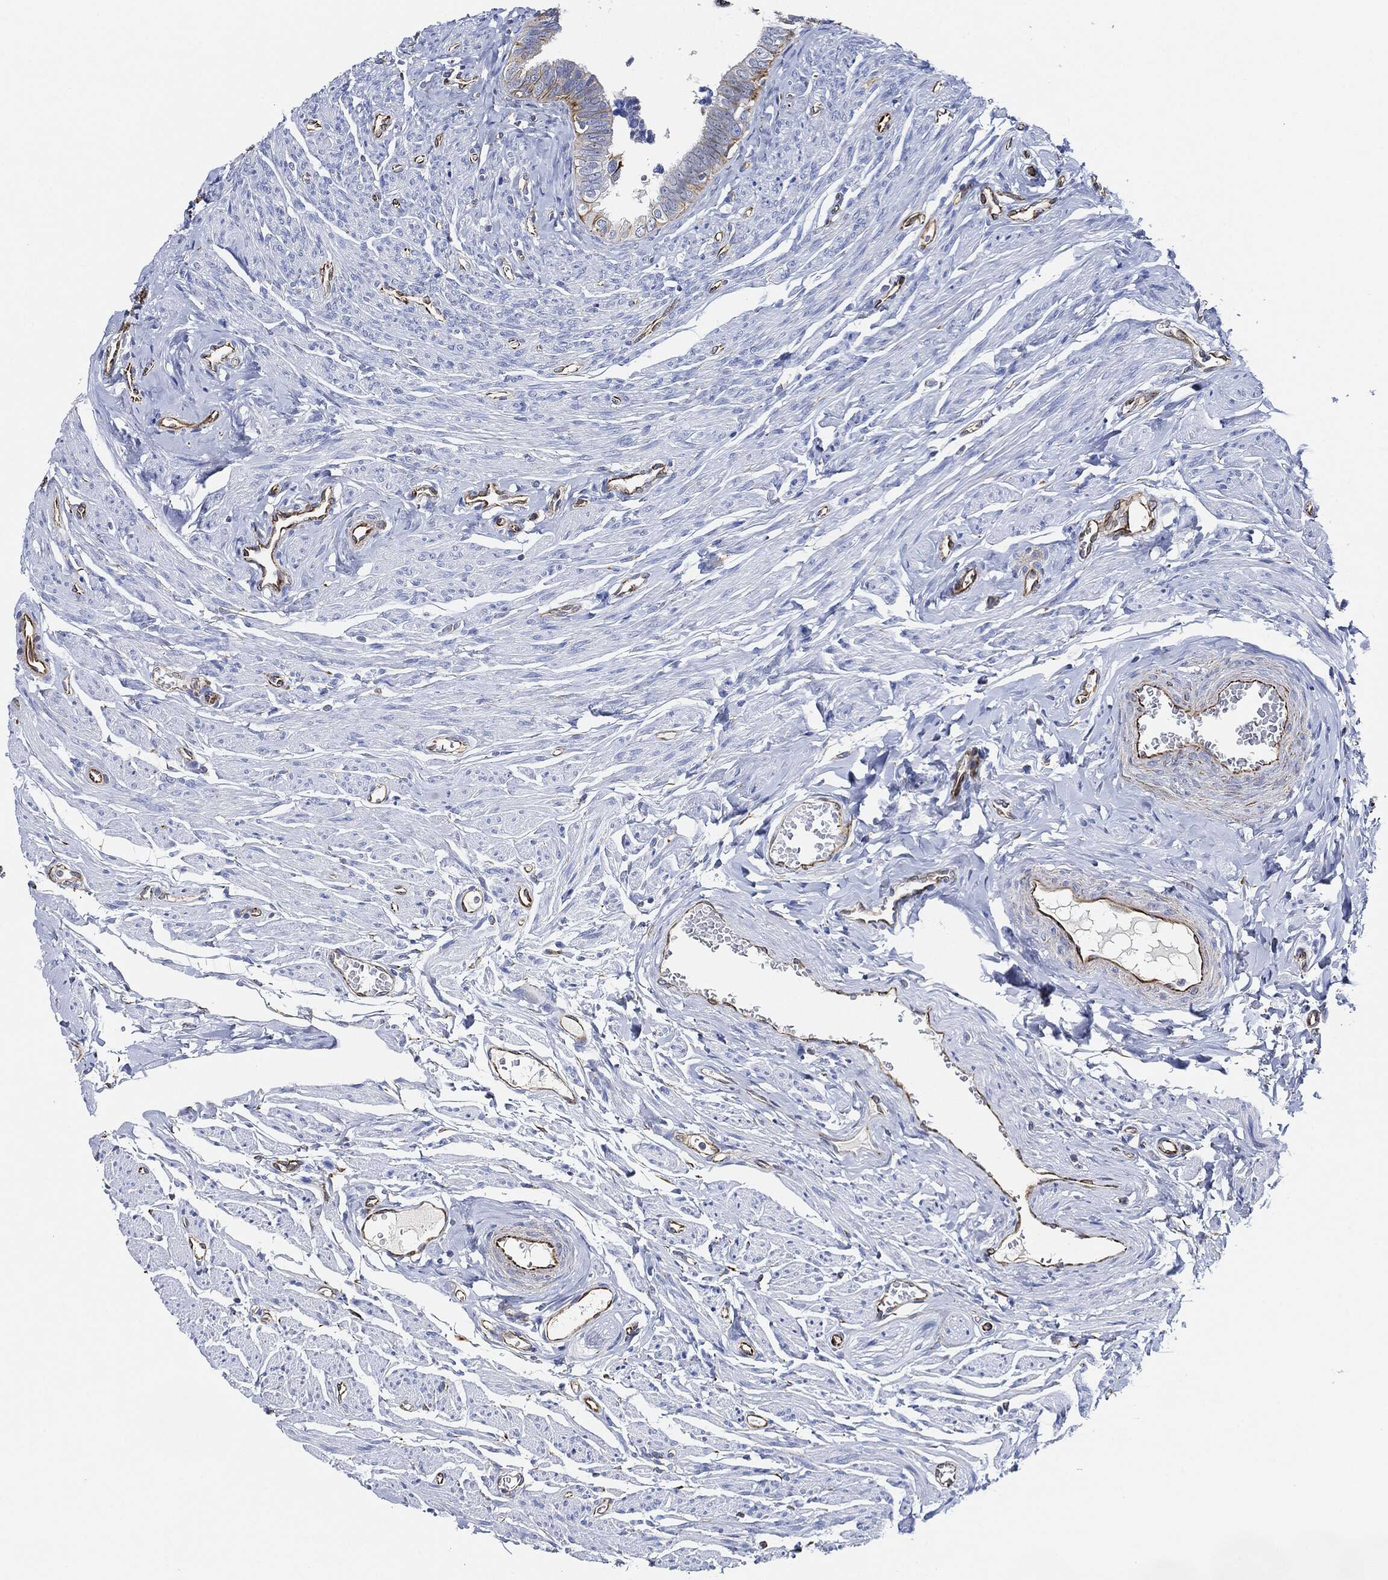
{"staining": {"intensity": "moderate", "quantity": "<25%", "location": "cytoplasmic/membranous"}, "tissue": "fallopian tube", "cell_type": "Glandular cells", "image_type": "normal", "snomed": [{"axis": "morphology", "description": "Normal tissue, NOS"}, {"axis": "topography", "description": "Fallopian tube"}], "caption": "Protein expression analysis of unremarkable fallopian tube reveals moderate cytoplasmic/membranous staining in about <25% of glandular cells. Immunohistochemistry stains the protein in brown and the nuclei are stained blue.", "gene": "THSD1", "patient": {"sex": "female", "age": 54}}